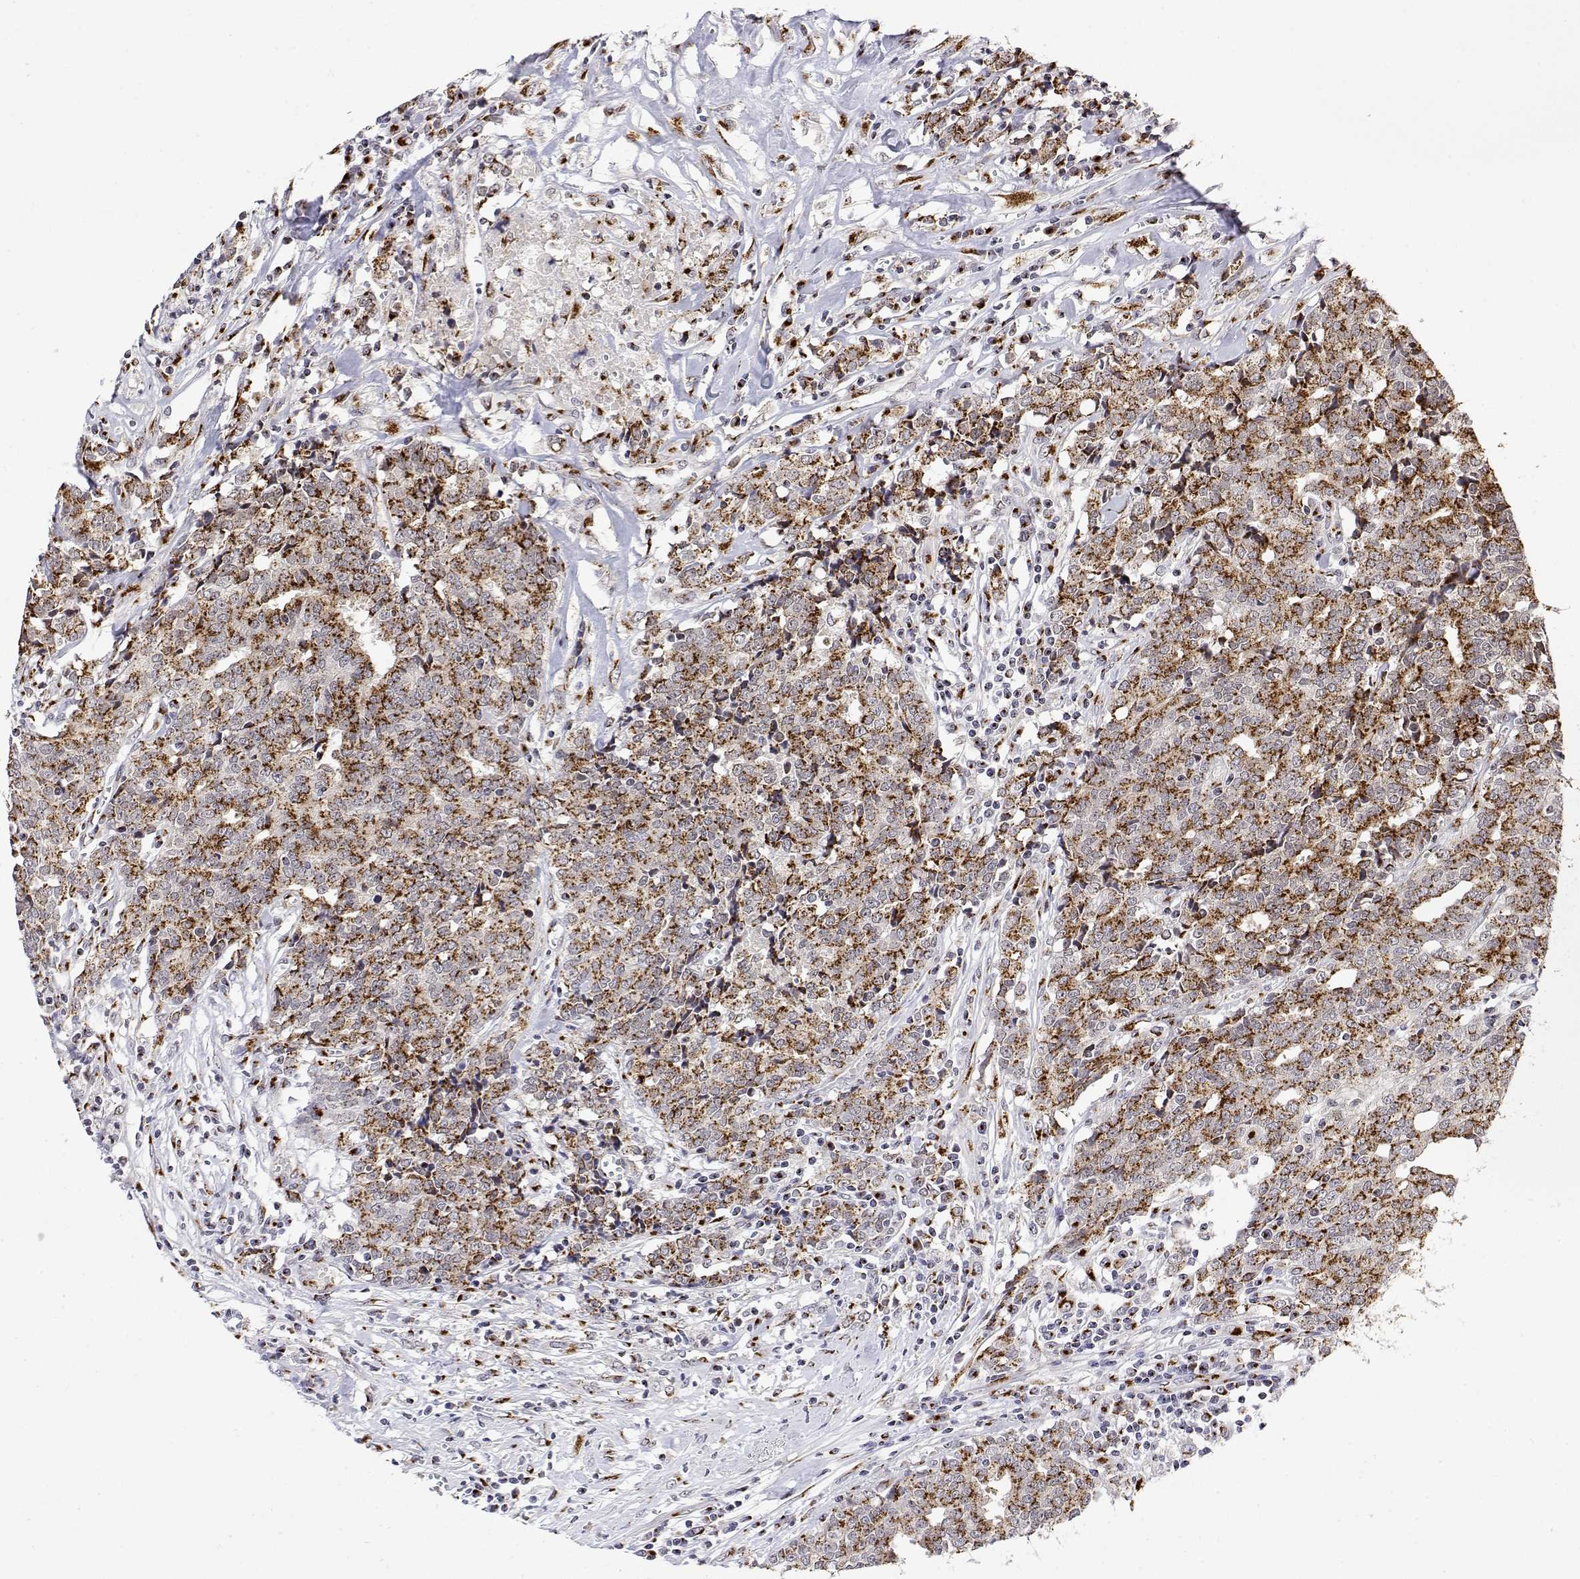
{"staining": {"intensity": "strong", "quantity": "25%-75%", "location": "cytoplasmic/membranous"}, "tissue": "prostate cancer", "cell_type": "Tumor cells", "image_type": "cancer", "snomed": [{"axis": "morphology", "description": "Adenocarcinoma, High grade"}, {"axis": "topography", "description": "Prostate and seminal vesicle, NOS"}], "caption": "An image showing strong cytoplasmic/membranous staining in about 25%-75% of tumor cells in adenocarcinoma (high-grade) (prostate), as visualized by brown immunohistochemical staining.", "gene": "YIPF3", "patient": {"sex": "male", "age": 60}}